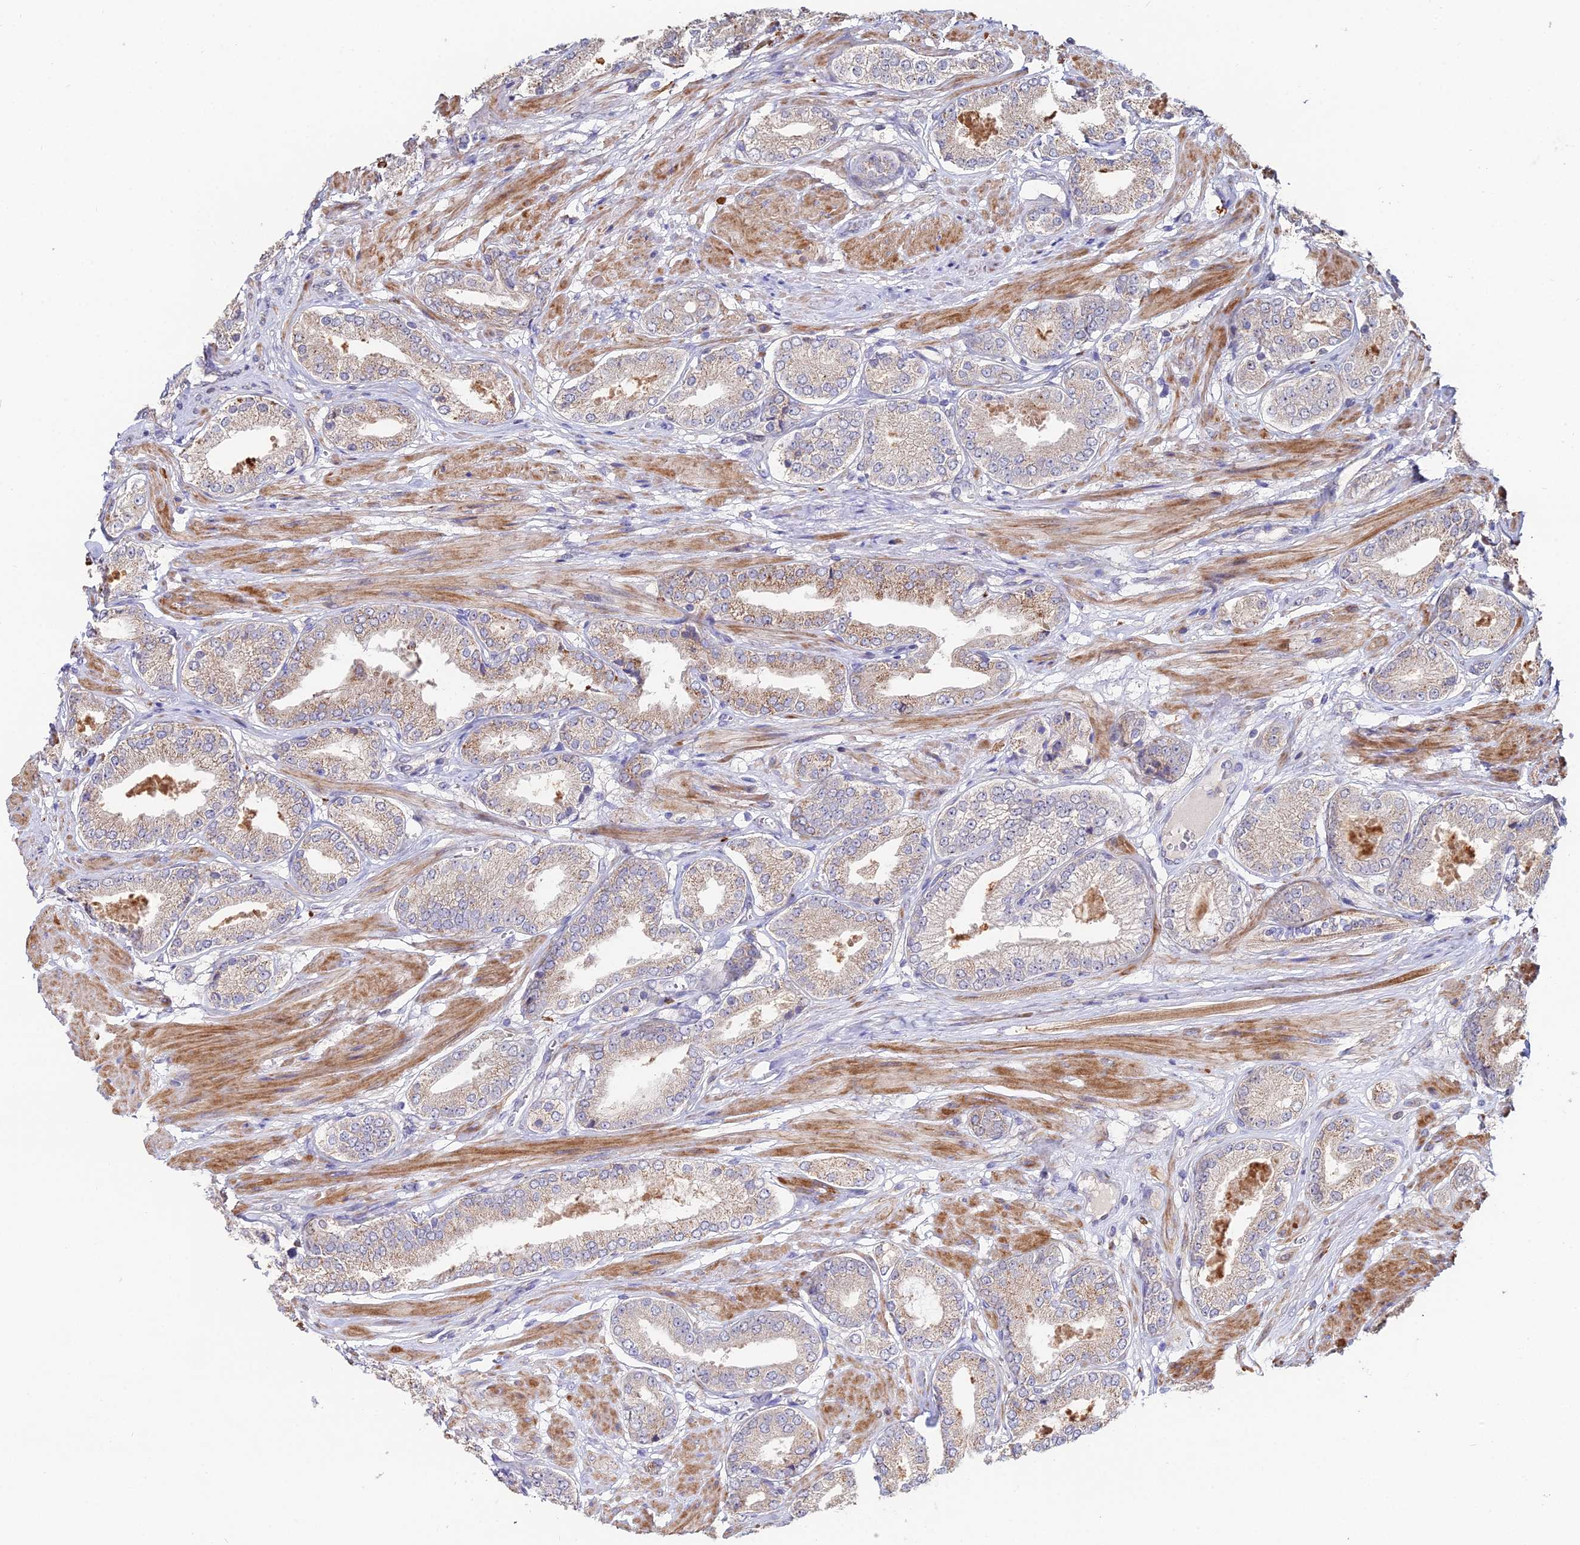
{"staining": {"intensity": "weak", "quantity": "25%-75%", "location": "cytoplasmic/membranous"}, "tissue": "prostate cancer", "cell_type": "Tumor cells", "image_type": "cancer", "snomed": [{"axis": "morphology", "description": "Adenocarcinoma, High grade"}, {"axis": "topography", "description": "Prostate and seminal vesicle, NOS"}], "caption": "Immunohistochemistry micrograph of neoplastic tissue: human prostate cancer stained using IHC reveals low levels of weak protein expression localized specifically in the cytoplasmic/membranous of tumor cells, appearing as a cytoplasmic/membranous brown color.", "gene": "ACTR5", "patient": {"sex": "male", "age": 64}}